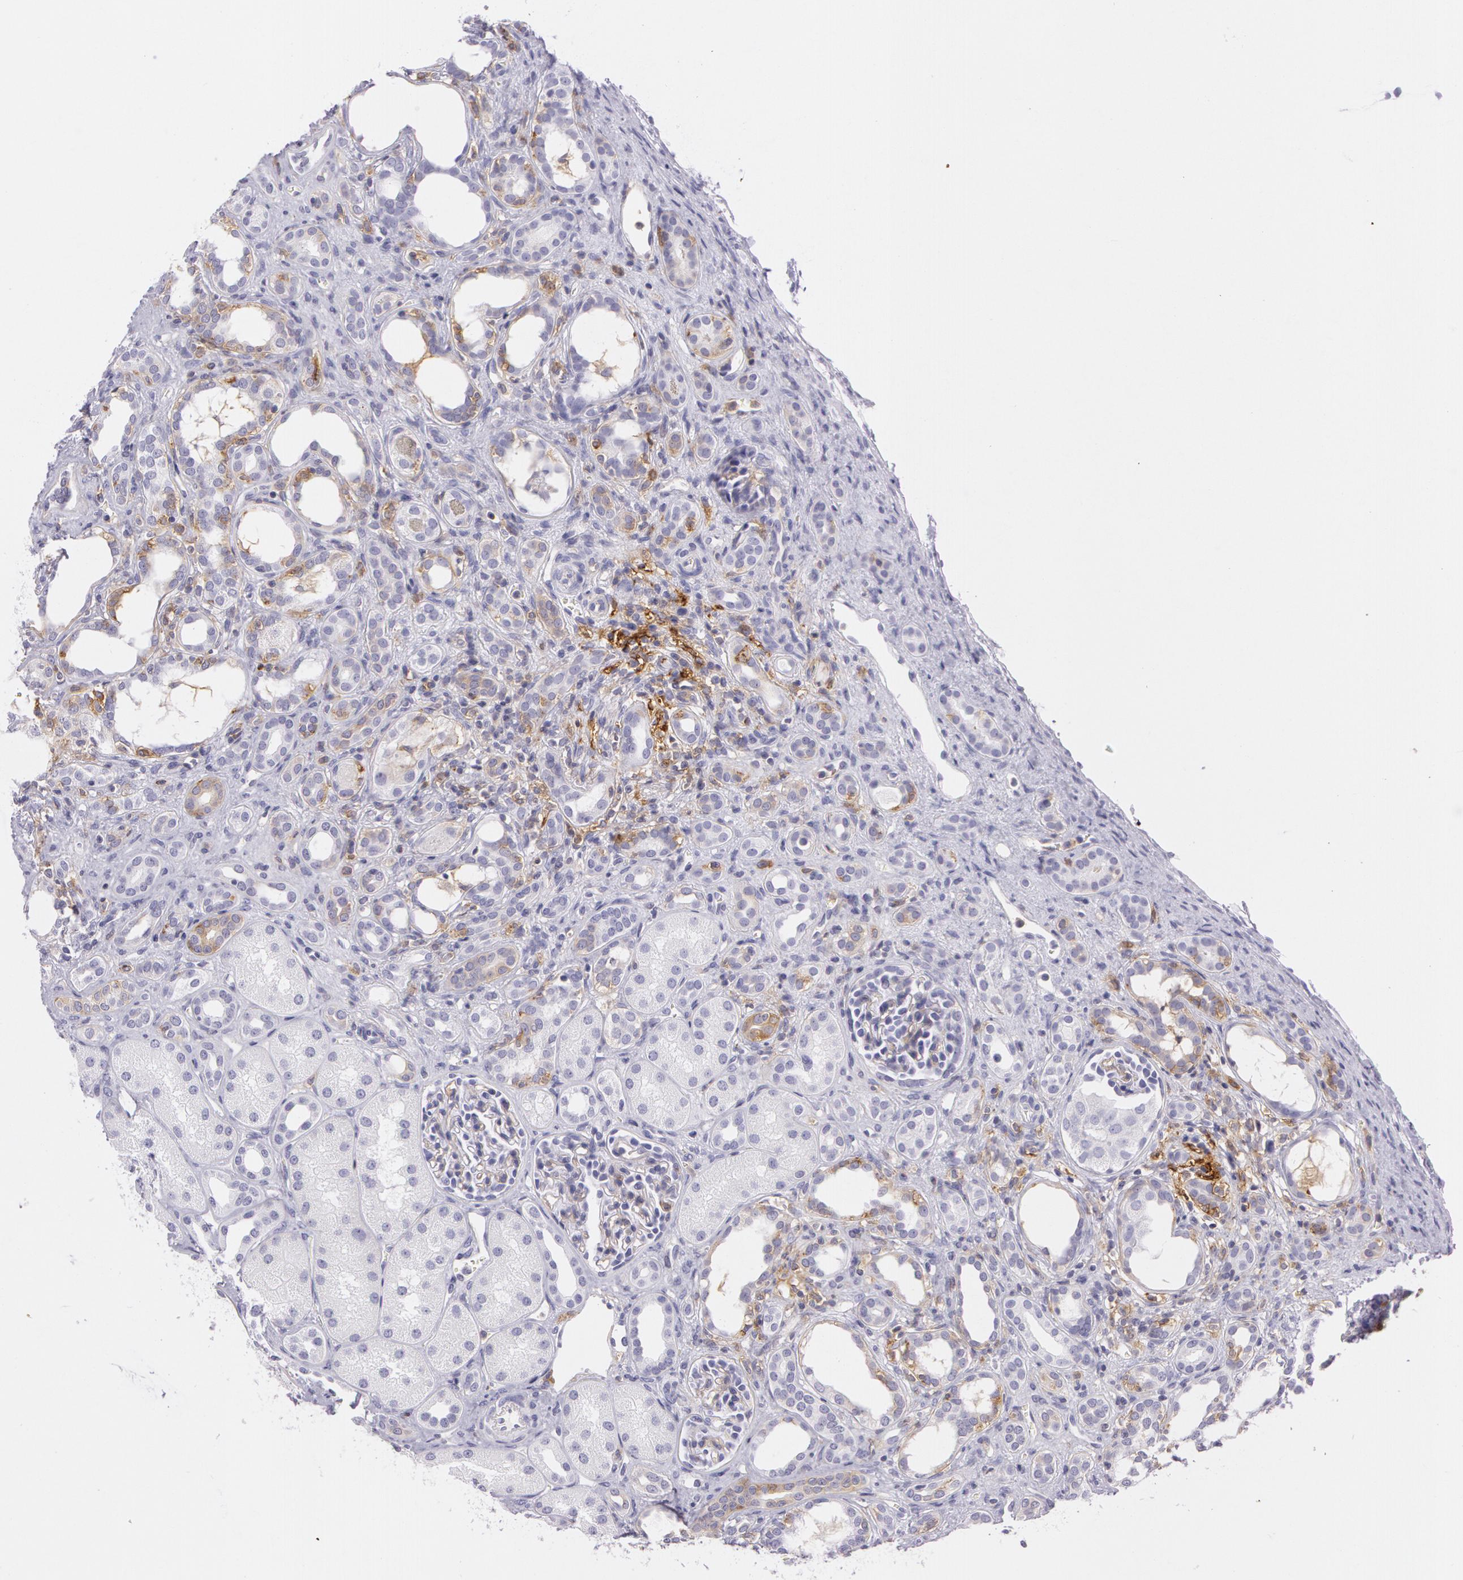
{"staining": {"intensity": "weak", "quantity": "<25%", "location": "cytoplasmic/membranous"}, "tissue": "kidney", "cell_type": "Cells in glomeruli", "image_type": "normal", "snomed": [{"axis": "morphology", "description": "Normal tissue, NOS"}, {"axis": "topography", "description": "Kidney"}], "caption": "Histopathology image shows no protein staining in cells in glomeruli of unremarkable kidney. (DAB immunohistochemistry visualized using brightfield microscopy, high magnification).", "gene": "LY75", "patient": {"sex": "male", "age": 7}}